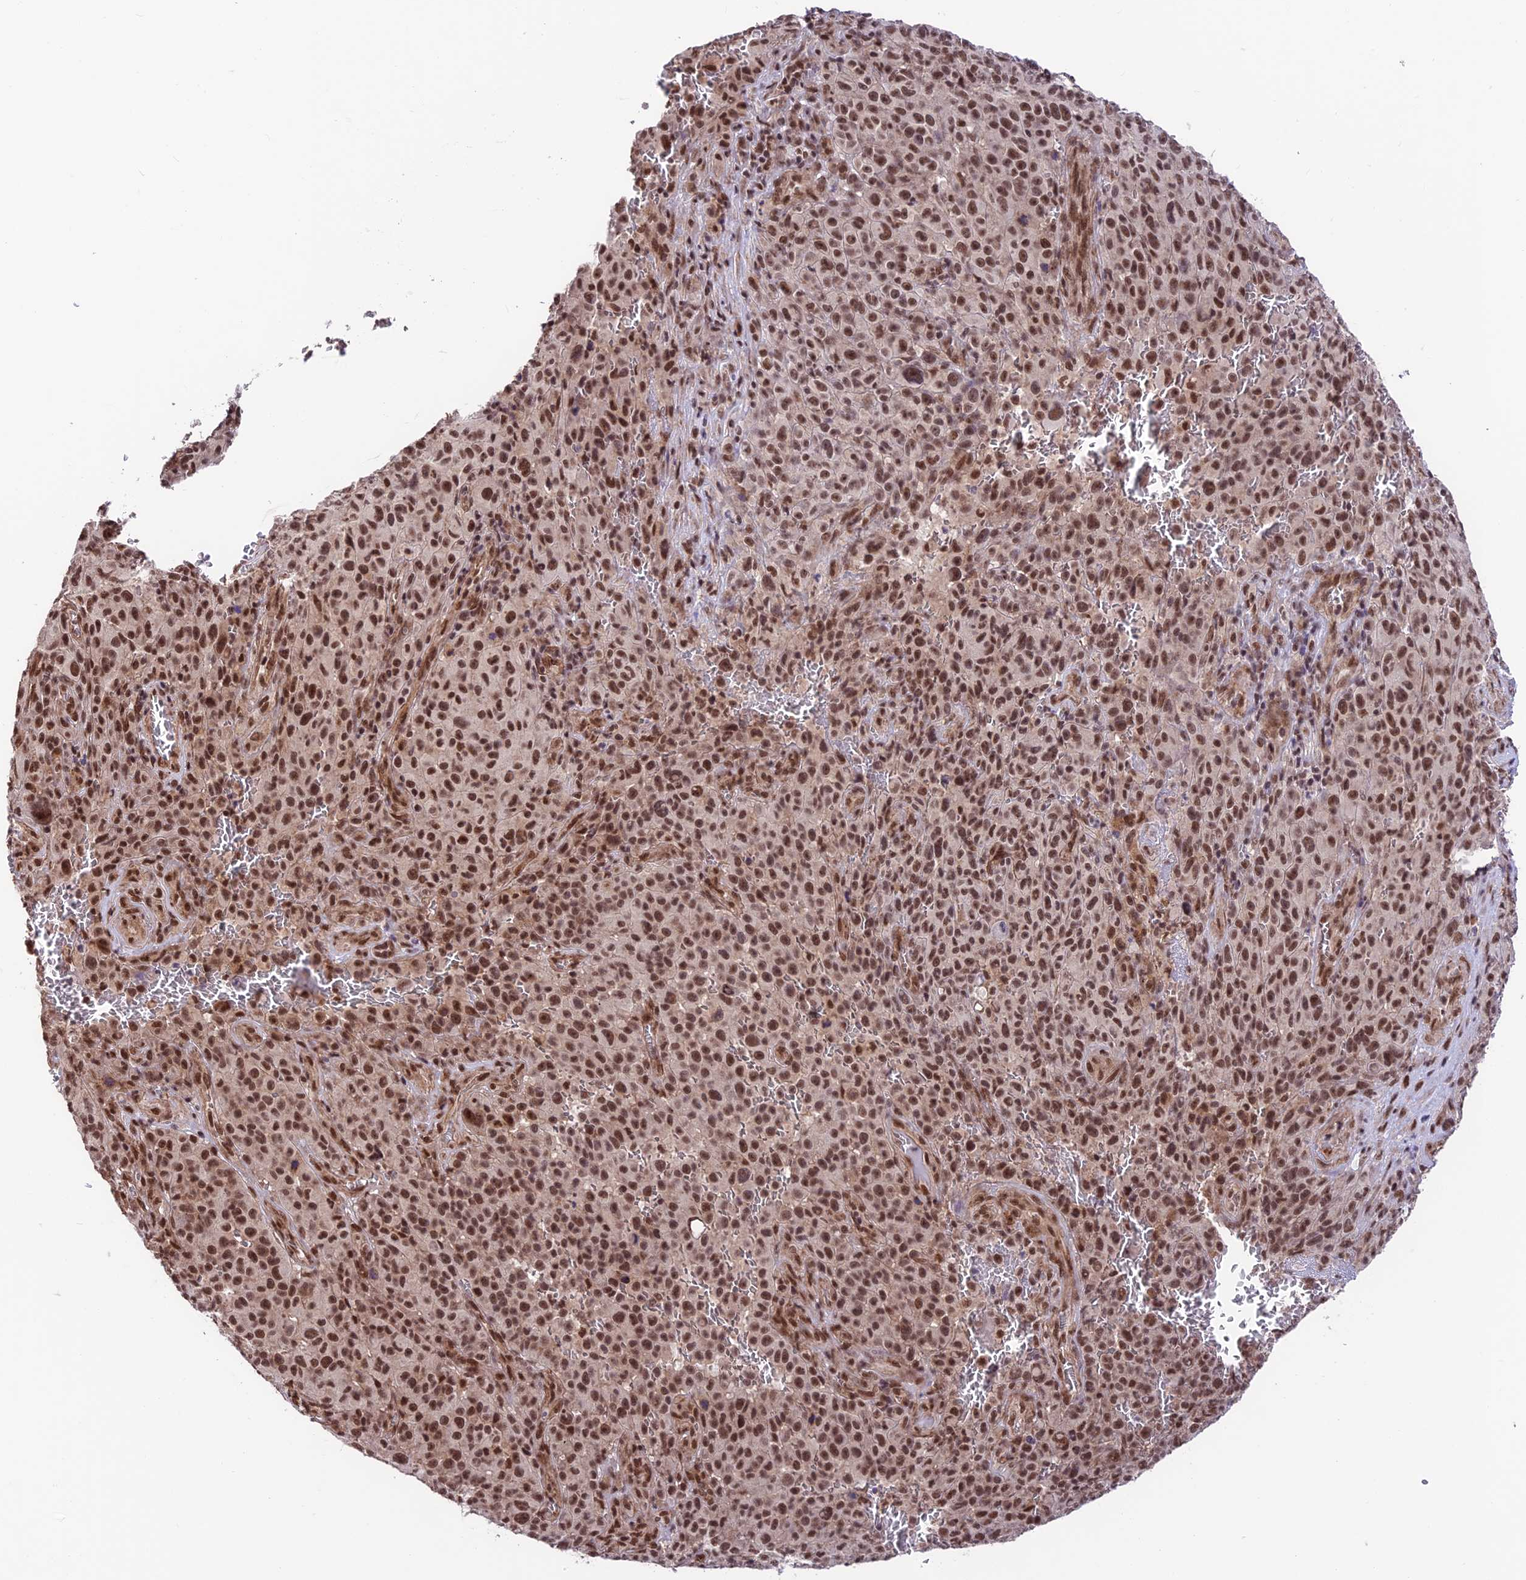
{"staining": {"intensity": "strong", "quantity": ">75%", "location": "nuclear"}, "tissue": "melanoma", "cell_type": "Tumor cells", "image_type": "cancer", "snomed": [{"axis": "morphology", "description": "Malignant melanoma, NOS"}, {"axis": "topography", "description": "Skin"}], "caption": "Malignant melanoma tissue exhibits strong nuclear expression in approximately >75% of tumor cells", "gene": "RBM42", "patient": {"sex": "female", "age": 82}}